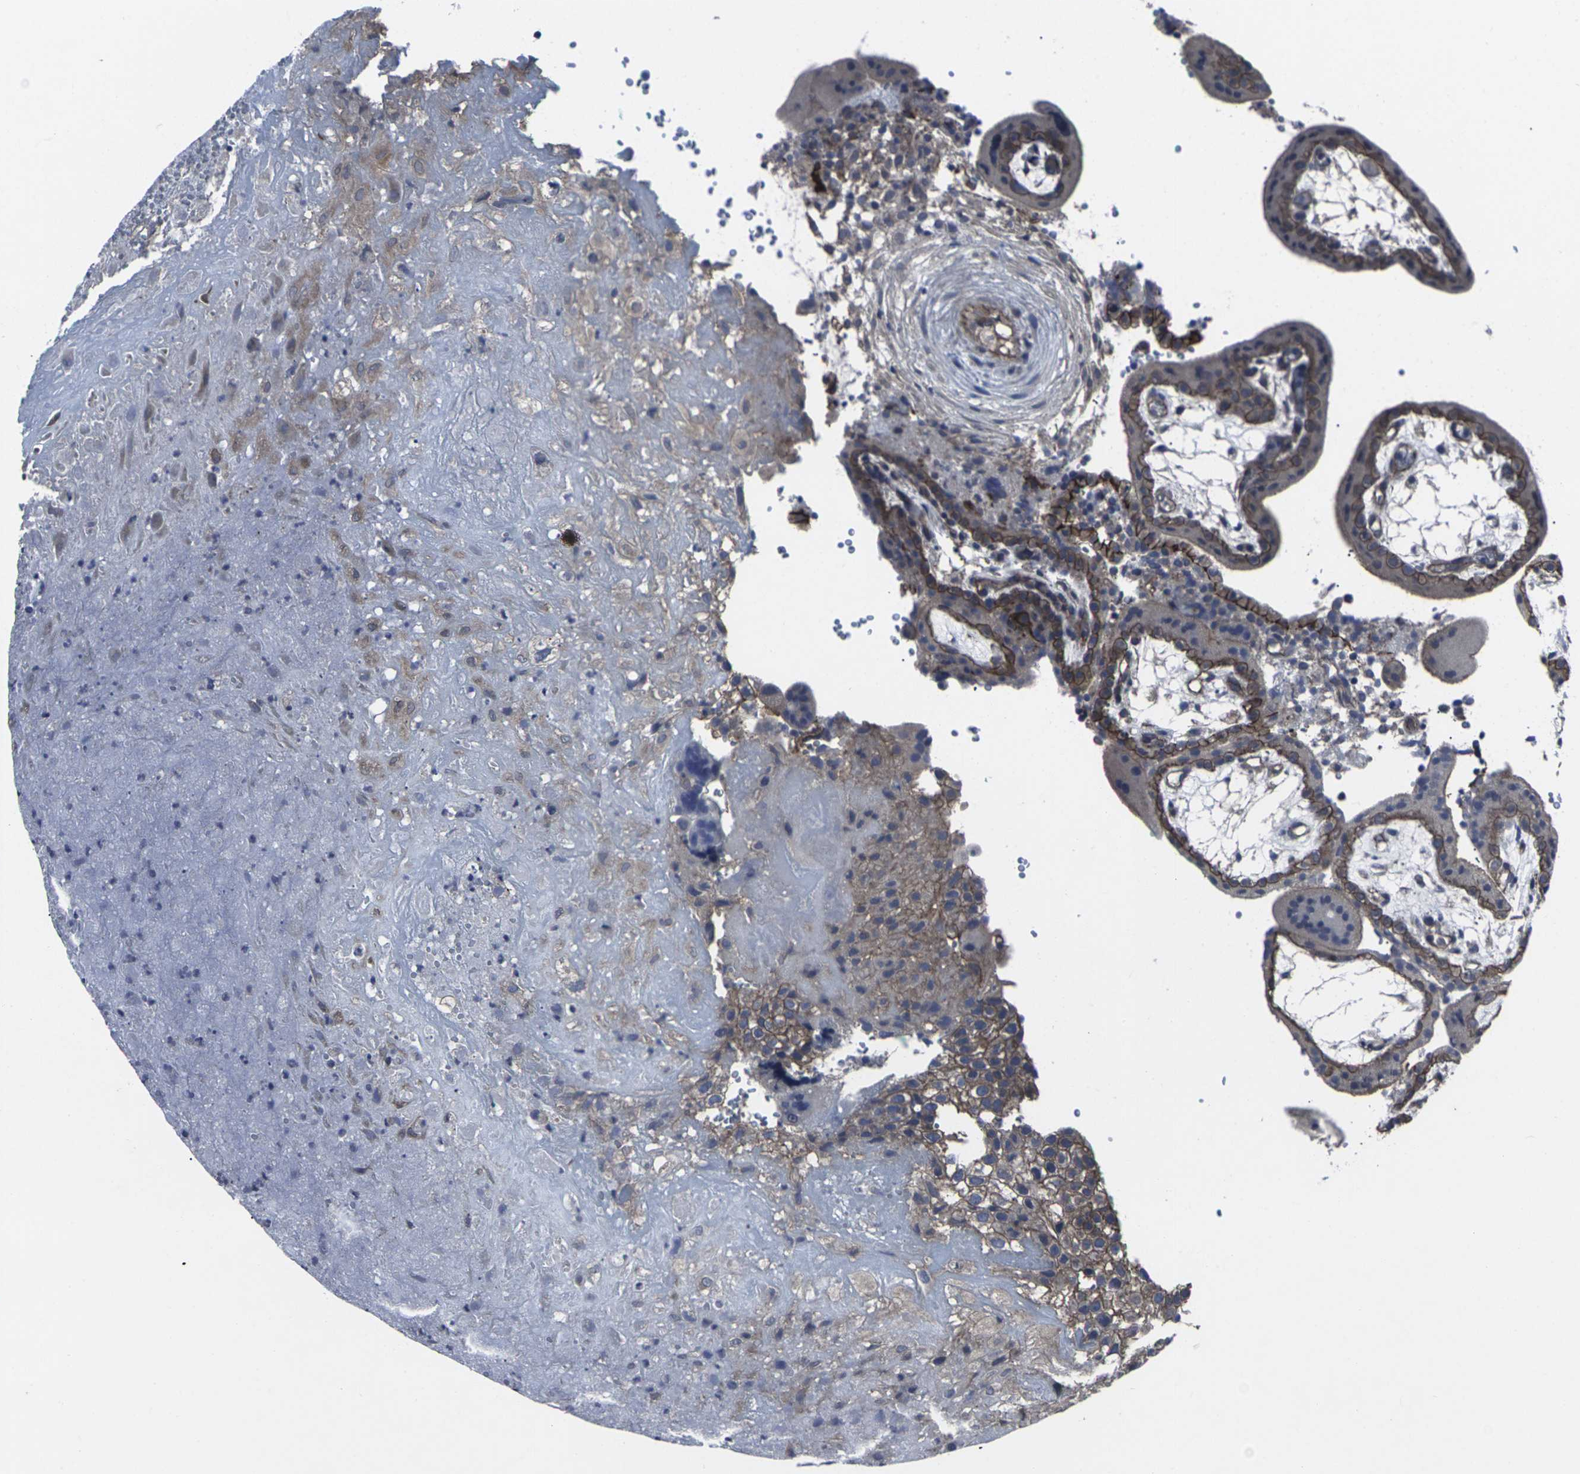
{"staining": {"intensity": "weak", "quantity": ">75%", "location": "cytoplasmic/membranous"}, "tissue": "placenta", "cell_type": "Decidual cells", "image_type": "normal", "snomed": [{"axis": "morphology", "description": "Normal tissue, NOS"}, {"axis": "topography", "description": "Placenta"}], "caption": "The image reveals staining of normal placenta, revealing weak cytoplasmic/membranous protein expression (brown color) within decidual cells.", "gene": "MAPKAPK2", "patient": {"sex": "female", "age": 18}}